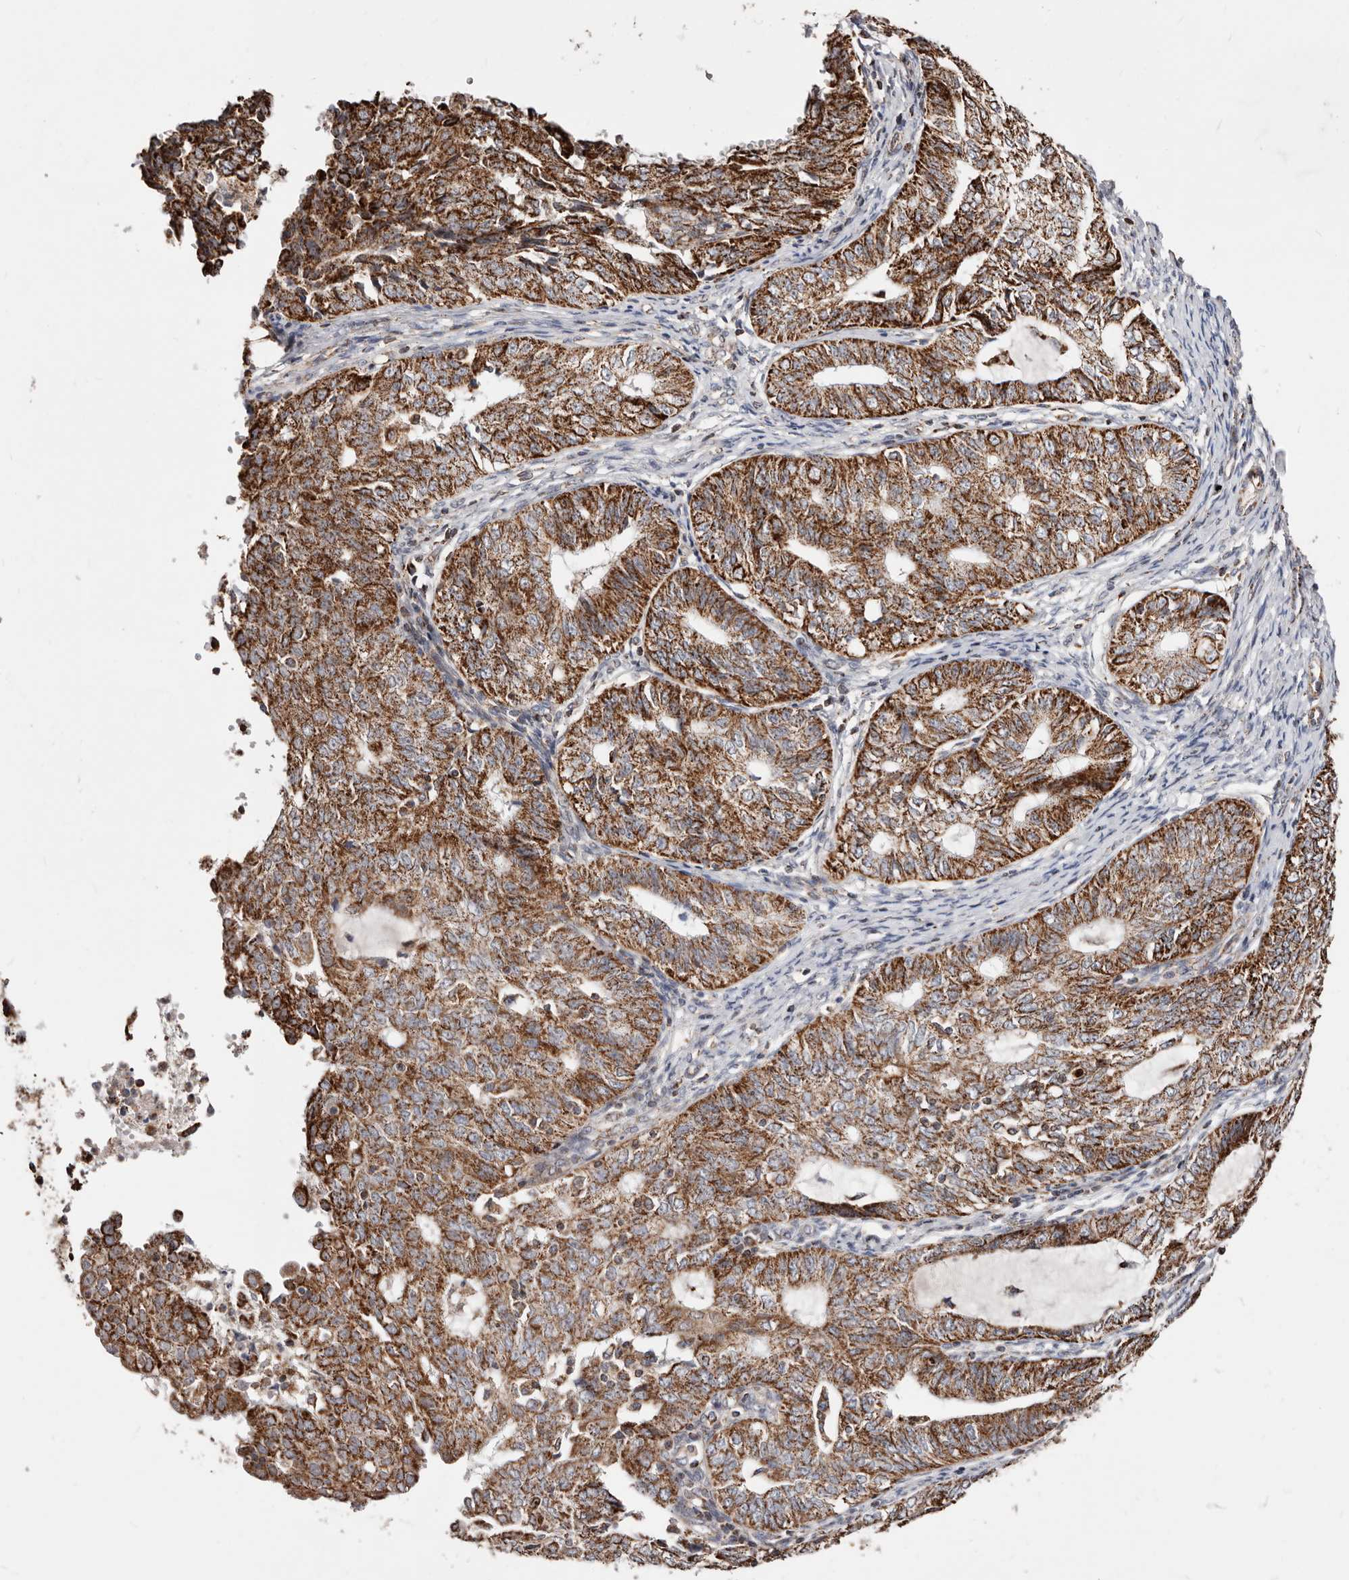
{"staining": {"intensity": "strong", "quantity": ">75%", "location": "cytoplasmic/membranous"}, "tissue": "endometrial cancer", "cell_type": "Tumor cells", "image_type": "cancer", "snomed": [{"axis": "morphology", "description": "Adenocarcinoma, NOS"}, {"axis": "topography", "description": "Endometrium"}], "caption": "Tumor cells display high levels of strong cytoplasmic/membranous expression in about >75% of cells in endometrial cancer.", "gene": "PRKACB", "patient": {"sex": "female", "age": 32}}